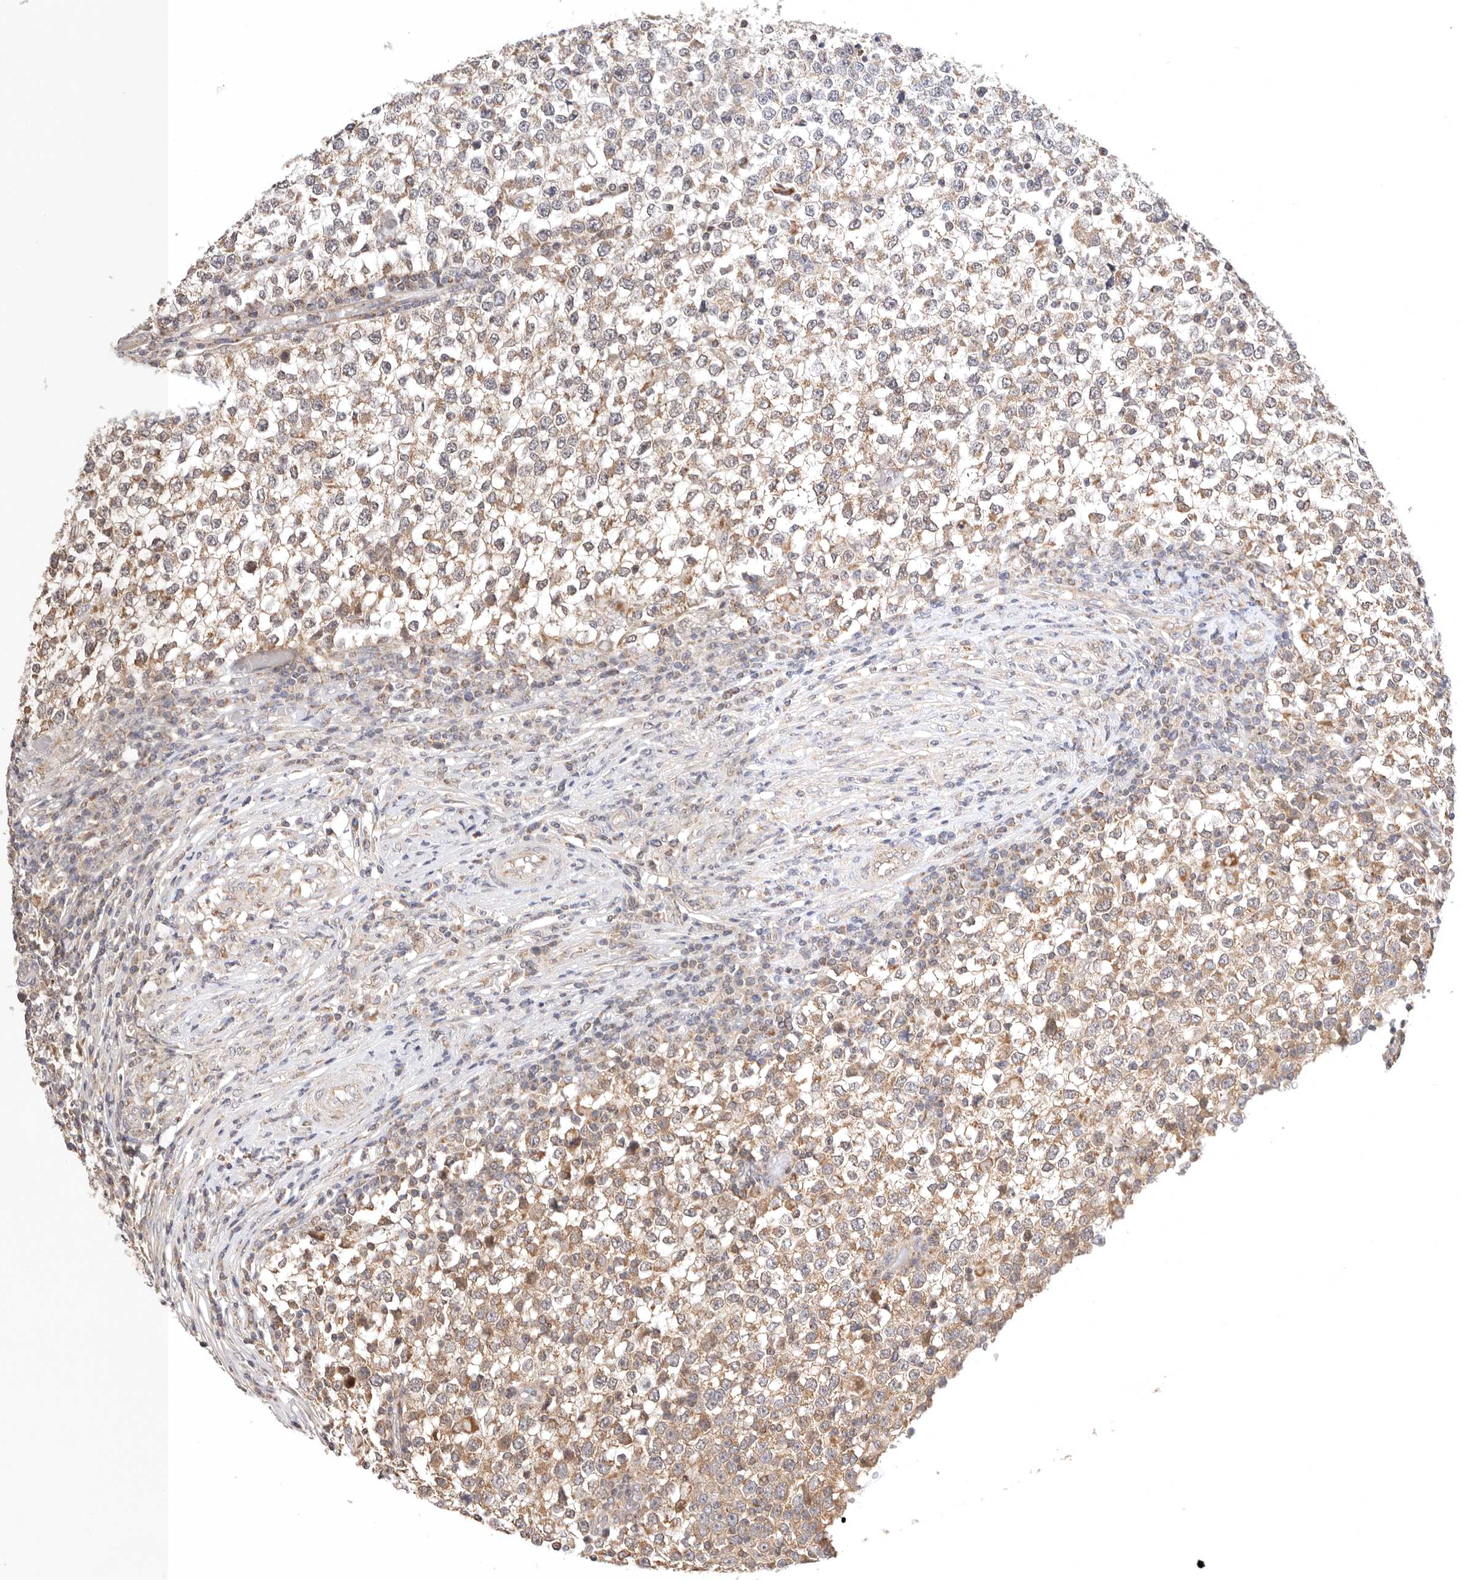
{"staining": {"intensity": "moderate", "quantity": ">75%", "location": "cytoplasmic/membranous"}, "tissue": "testis cancer", "cell_type": "Tumor cells", "image_type": "cancer", "snomed": [{"axis": "morphology", "description": "Seminoma, NOS"}, {"axis": "topography", "description": "Testis"}], "caption": "A high-resolution histopathology image shows IHC staining of seminoma (testis), which exhibits moderate cytoplasmic/membranous positivity in about >75% of tumor cells.", "gene": "KCMF1", "patient": {"sex": "male", "age": 65}}